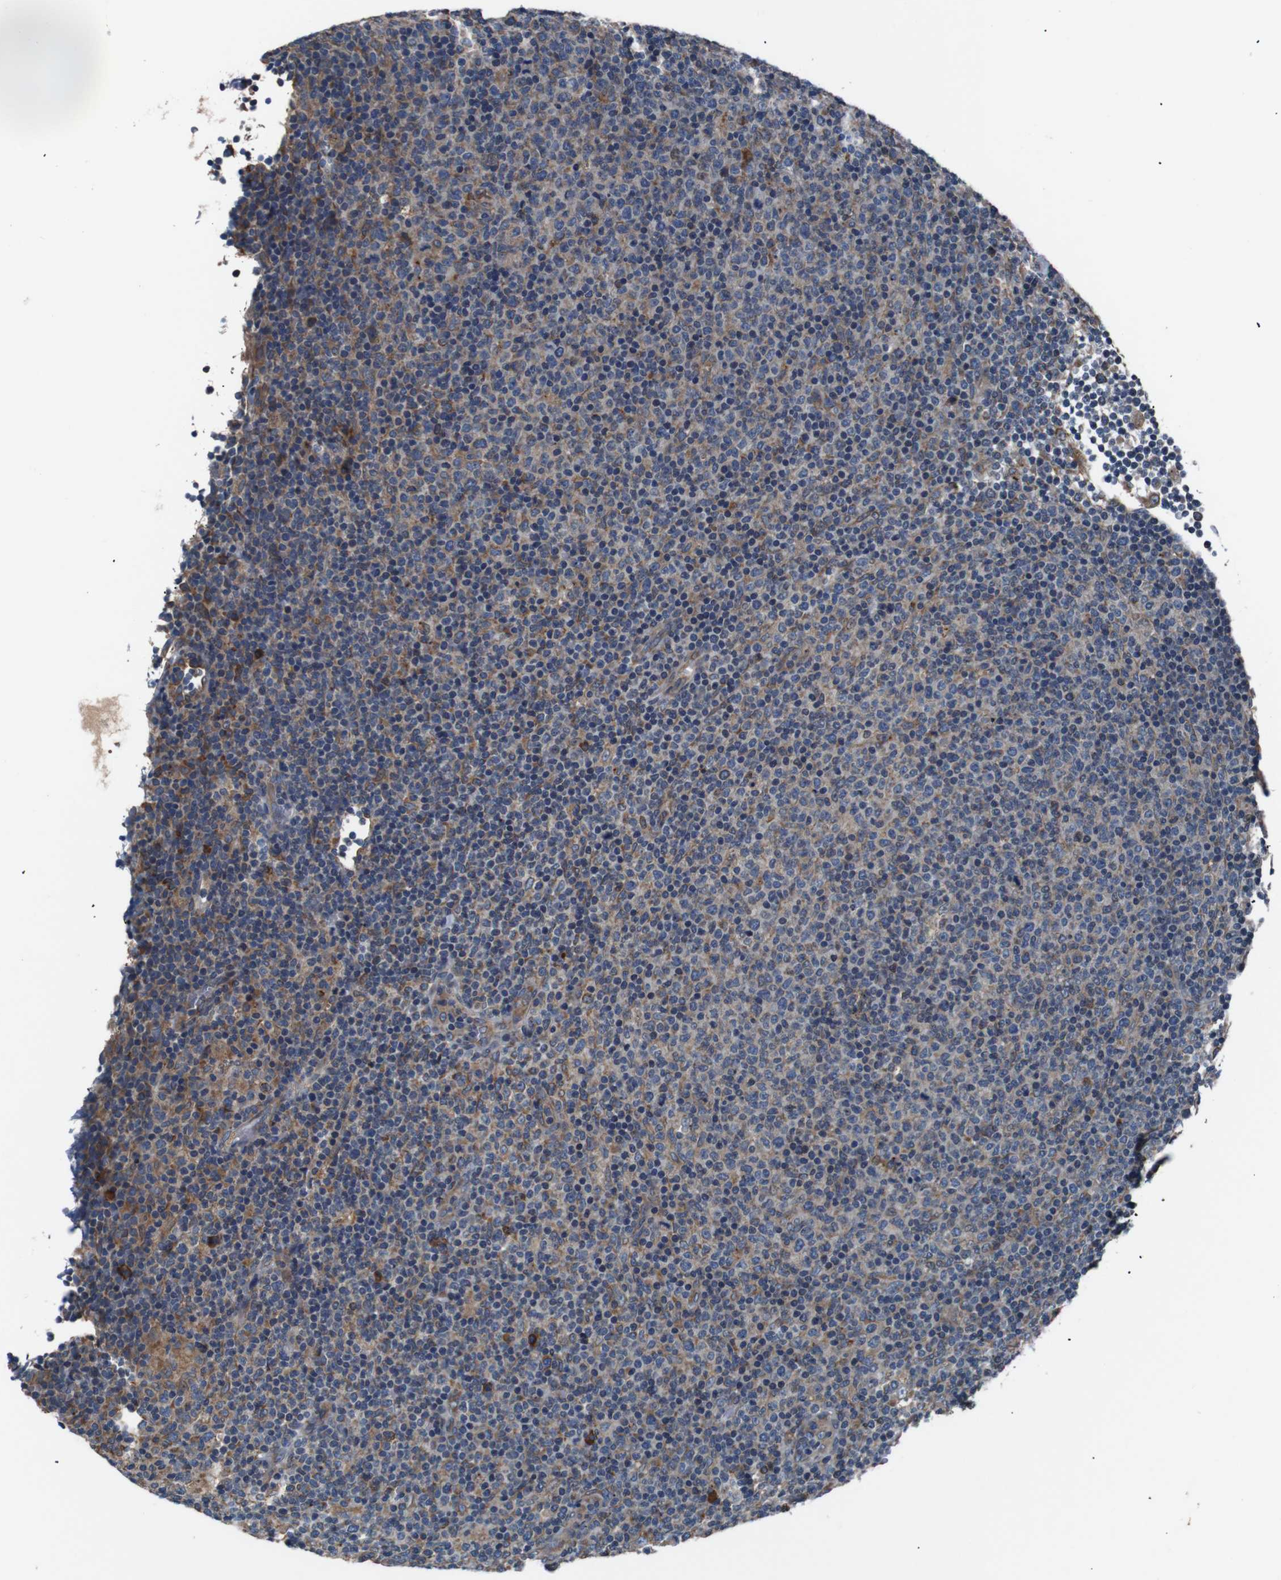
{"staining": {"intensity": "moderate", "quantity": ">75%", "location": "cytoplasmic/membranous"}, "tissue": "lymphoma", "cell_type": "Tumor cells", "image_type": "cancer", "snomed": [{"axis": "morphology", "description": "Malignant lymphoma, non-Hodgkin's type, Low grade"}, {"axis": "topography", "description": "Lymph node"}], "caption": "Protein staining of low-grade malignant lymphoma, non-Hodgkin's type tissue displays moderate cytoplasmic/membranous staining in approximately >75% of tumor cells. Using DAB (3,3'-diaminobenzidine) (brown) and hematoxylin (blue) stains, captured at high magnification using brightfield microscopy.", "gene": "SIGMAR1", "patient": {"sex": "male", "age": 70}}